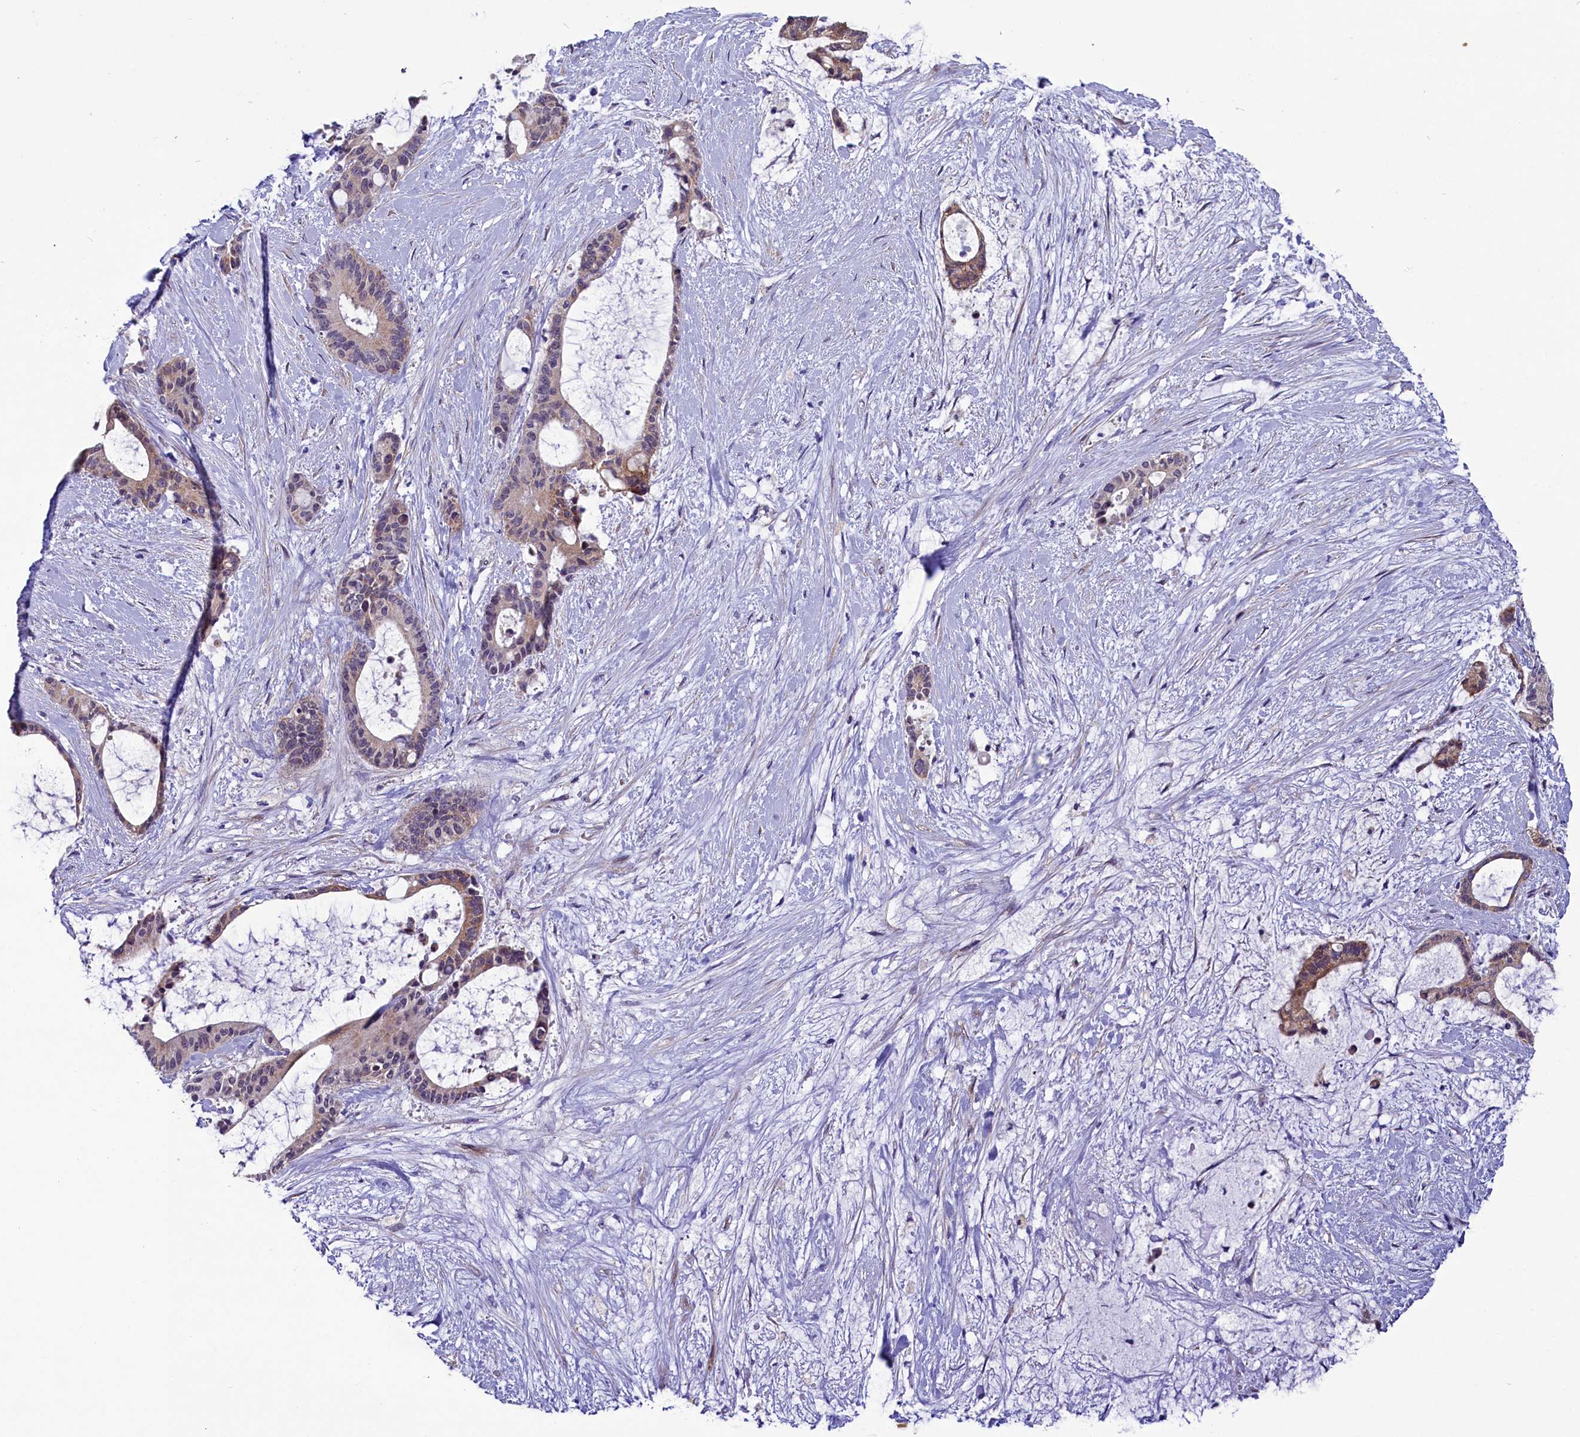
{"staining": {"intensity": "weak", "quantity": "25%-75%", "location": "cytoplasmic/membranous"}, "tissue": "liver cancer", "cell_type": "Tumor cells", "image_type": "cancer", "snomed": [{"axis": "morphology", "description": "Normal tissue, NOS"}, {"axis": "morphology", "description": "Cholangiocarcinoma"}, {"axis": "topography", "description": "Liver"}, {"axis": "topography", "description": "Peripheral nerve tissue"}], "caption": "Approximately 25%-75% of tumor cells in liver cancer (cholangiocarcinoma) display weak cytoplasmic/membranous protein staining as visualized by brown immunohistochemical staining.", "gene": "SCD5", "patient": {"sex": "female", "age": 73}}